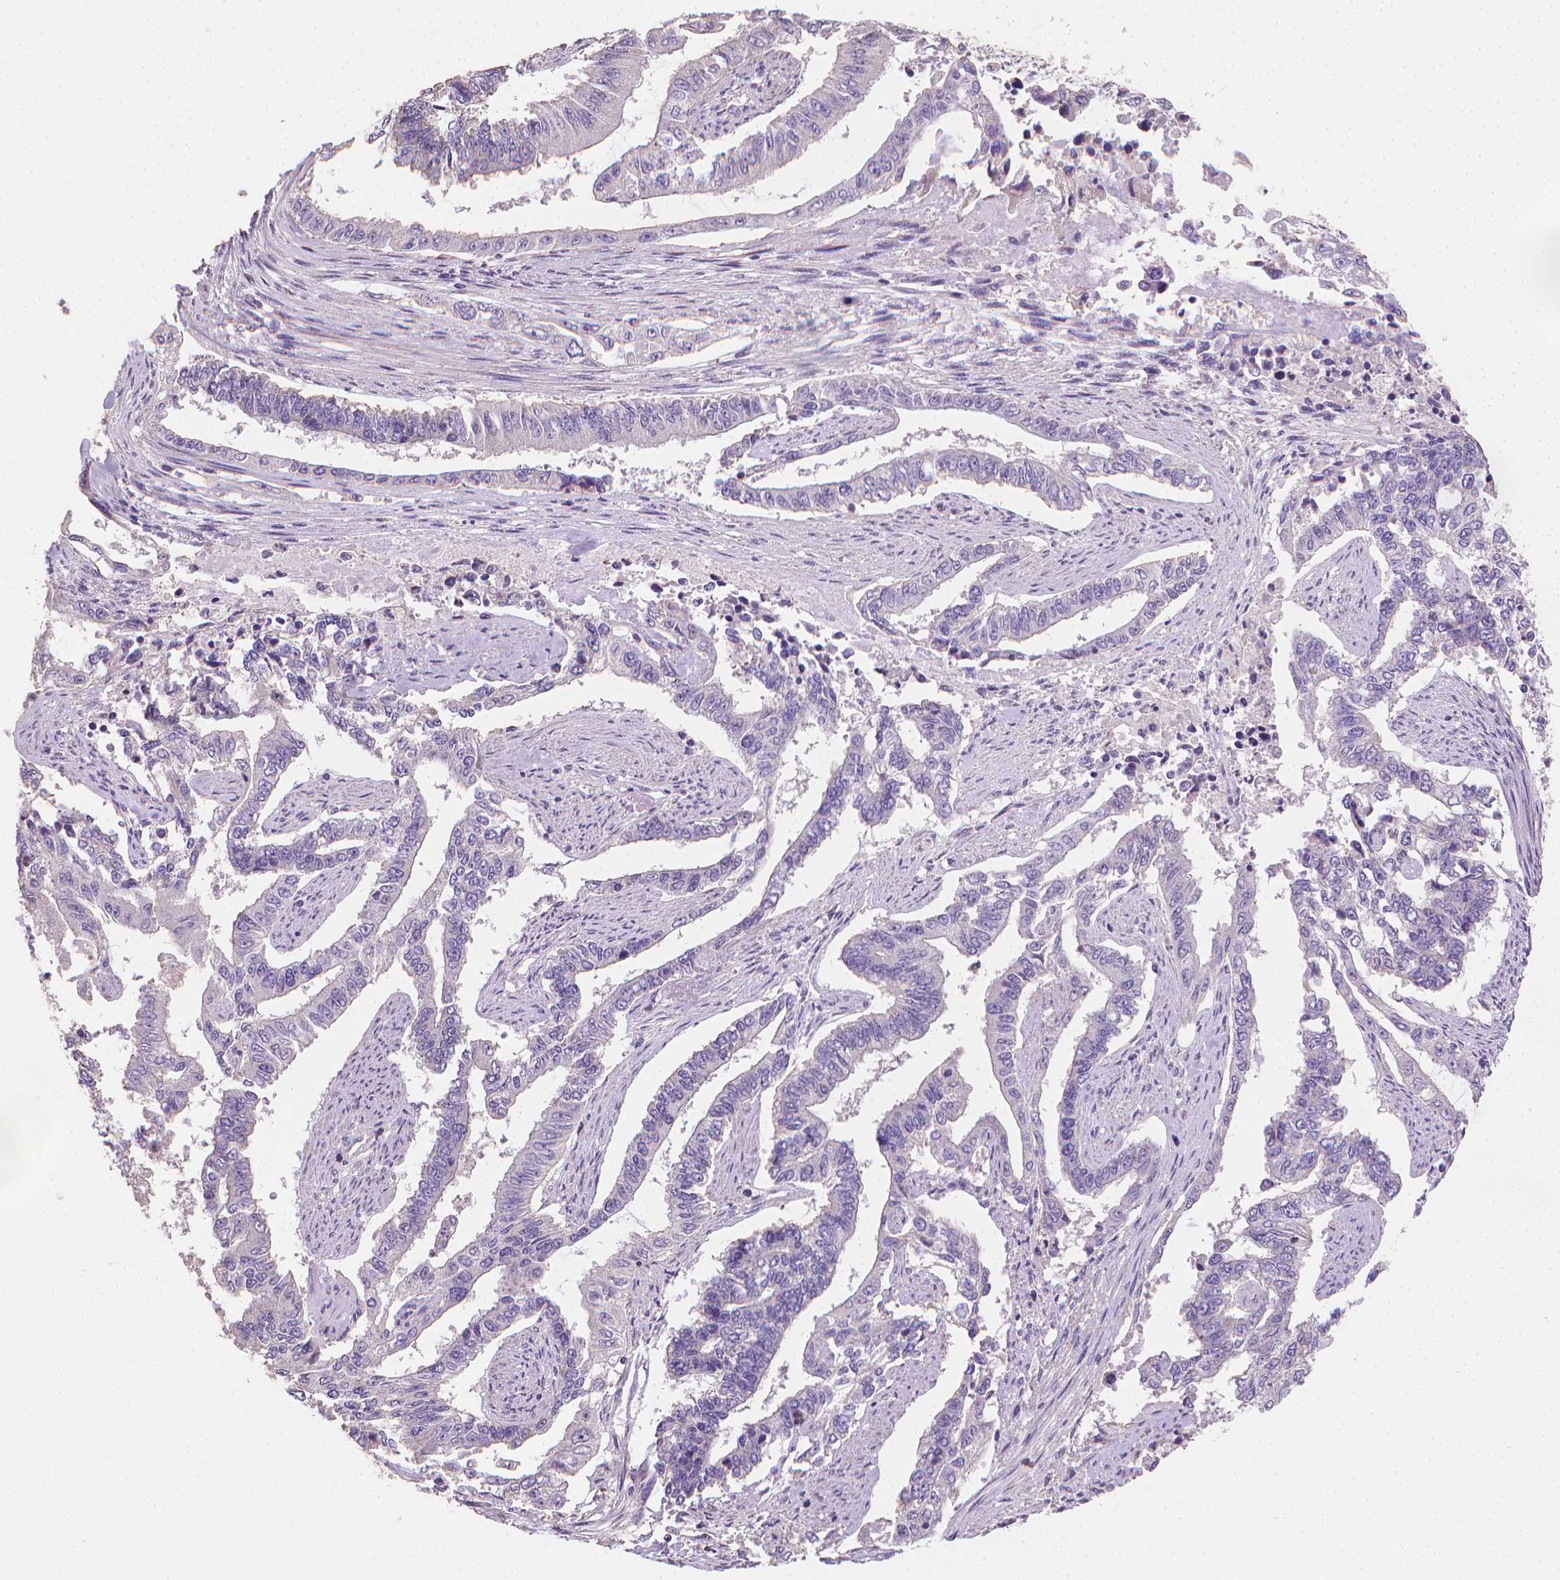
{"staining": {"intensity": "negative", "quantity": "none", "location": "none"}, "tissue": "endometrial cancer", "cell_type": "Tumor cells", "image_type": "cancer", "snomed": [{"axis": "morphology", "description": "Adenocarcinoma, NOS"}, {"axis": "topography", "description": "Uterus"}], "caption": "Micrograph shows no protein staining in tumor cells of adenocarcinoma (endometrial) tissue. The staining was performed using DAB to visualize the protein expression in brown, while the nuclei were stained in blue with hematoxylin (Magnification: 20x).", "gene": "CATIP", "patient": {"sex": "female", "age": 59}}